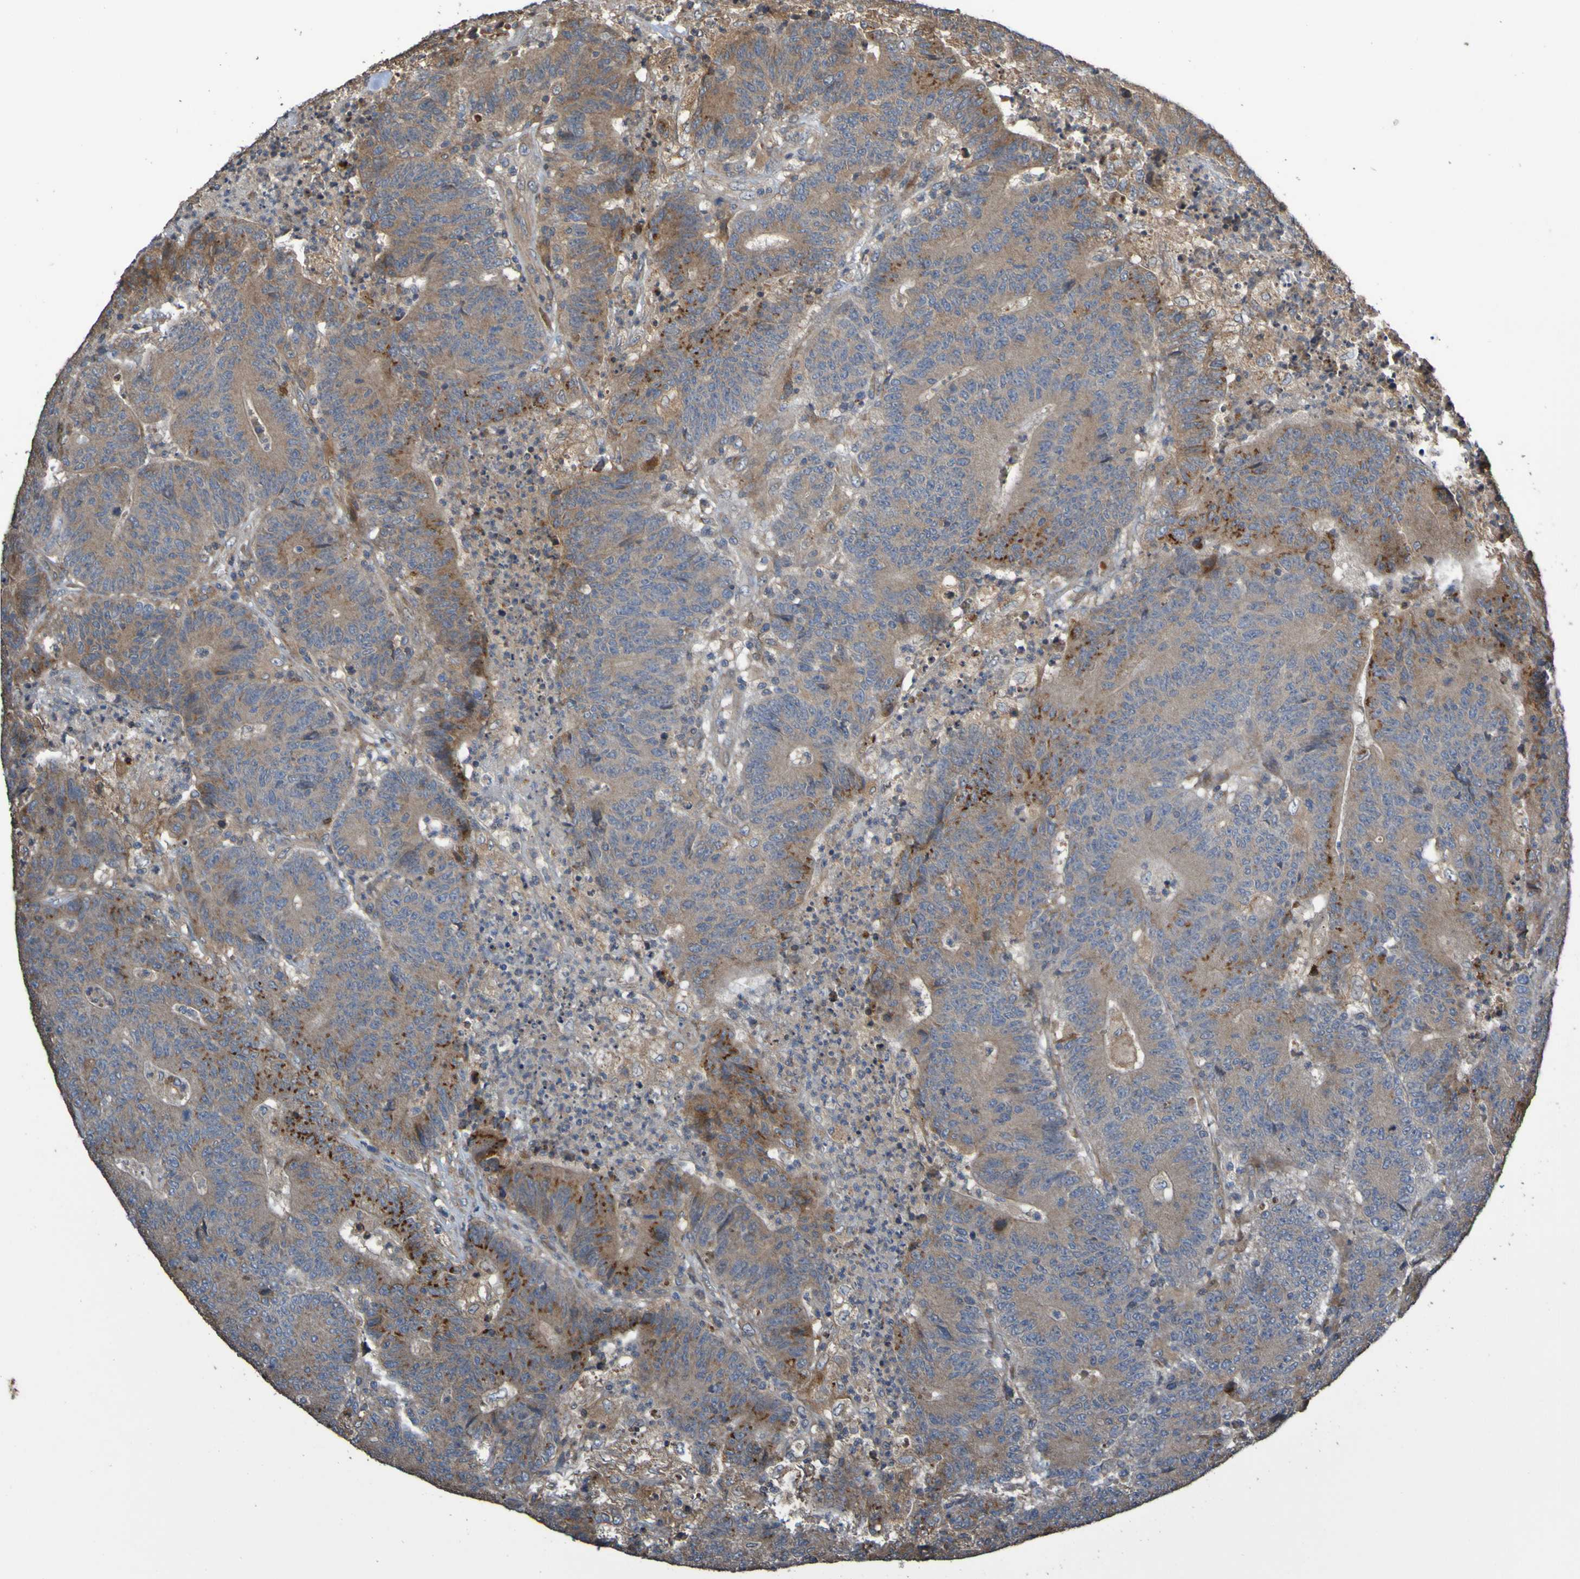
{"staining": {"intensity": "weak", "quantity": ">75%", "location": "cytoplasmic/membranous"}, "tissue": "colorectal cancer", "cell_type": "Tumor cells", "image_type": "cancer", "snomed": [{"axis": "morphology", "description": "Normal tissue, NOS"}, {"axis": "morphology", "description": "Adenocarcinoma, NOS"}, {"axis": "topography", "description": "Colon"}], "caption": "The micrograph shows immunohistochemical staining of colorectal cancer. There is weak cytoplasmic/membranous expression is identified in approximately >75% of tumor cells.", "gene": "UCN", "patient": {"sex": "female", "age": 75}}